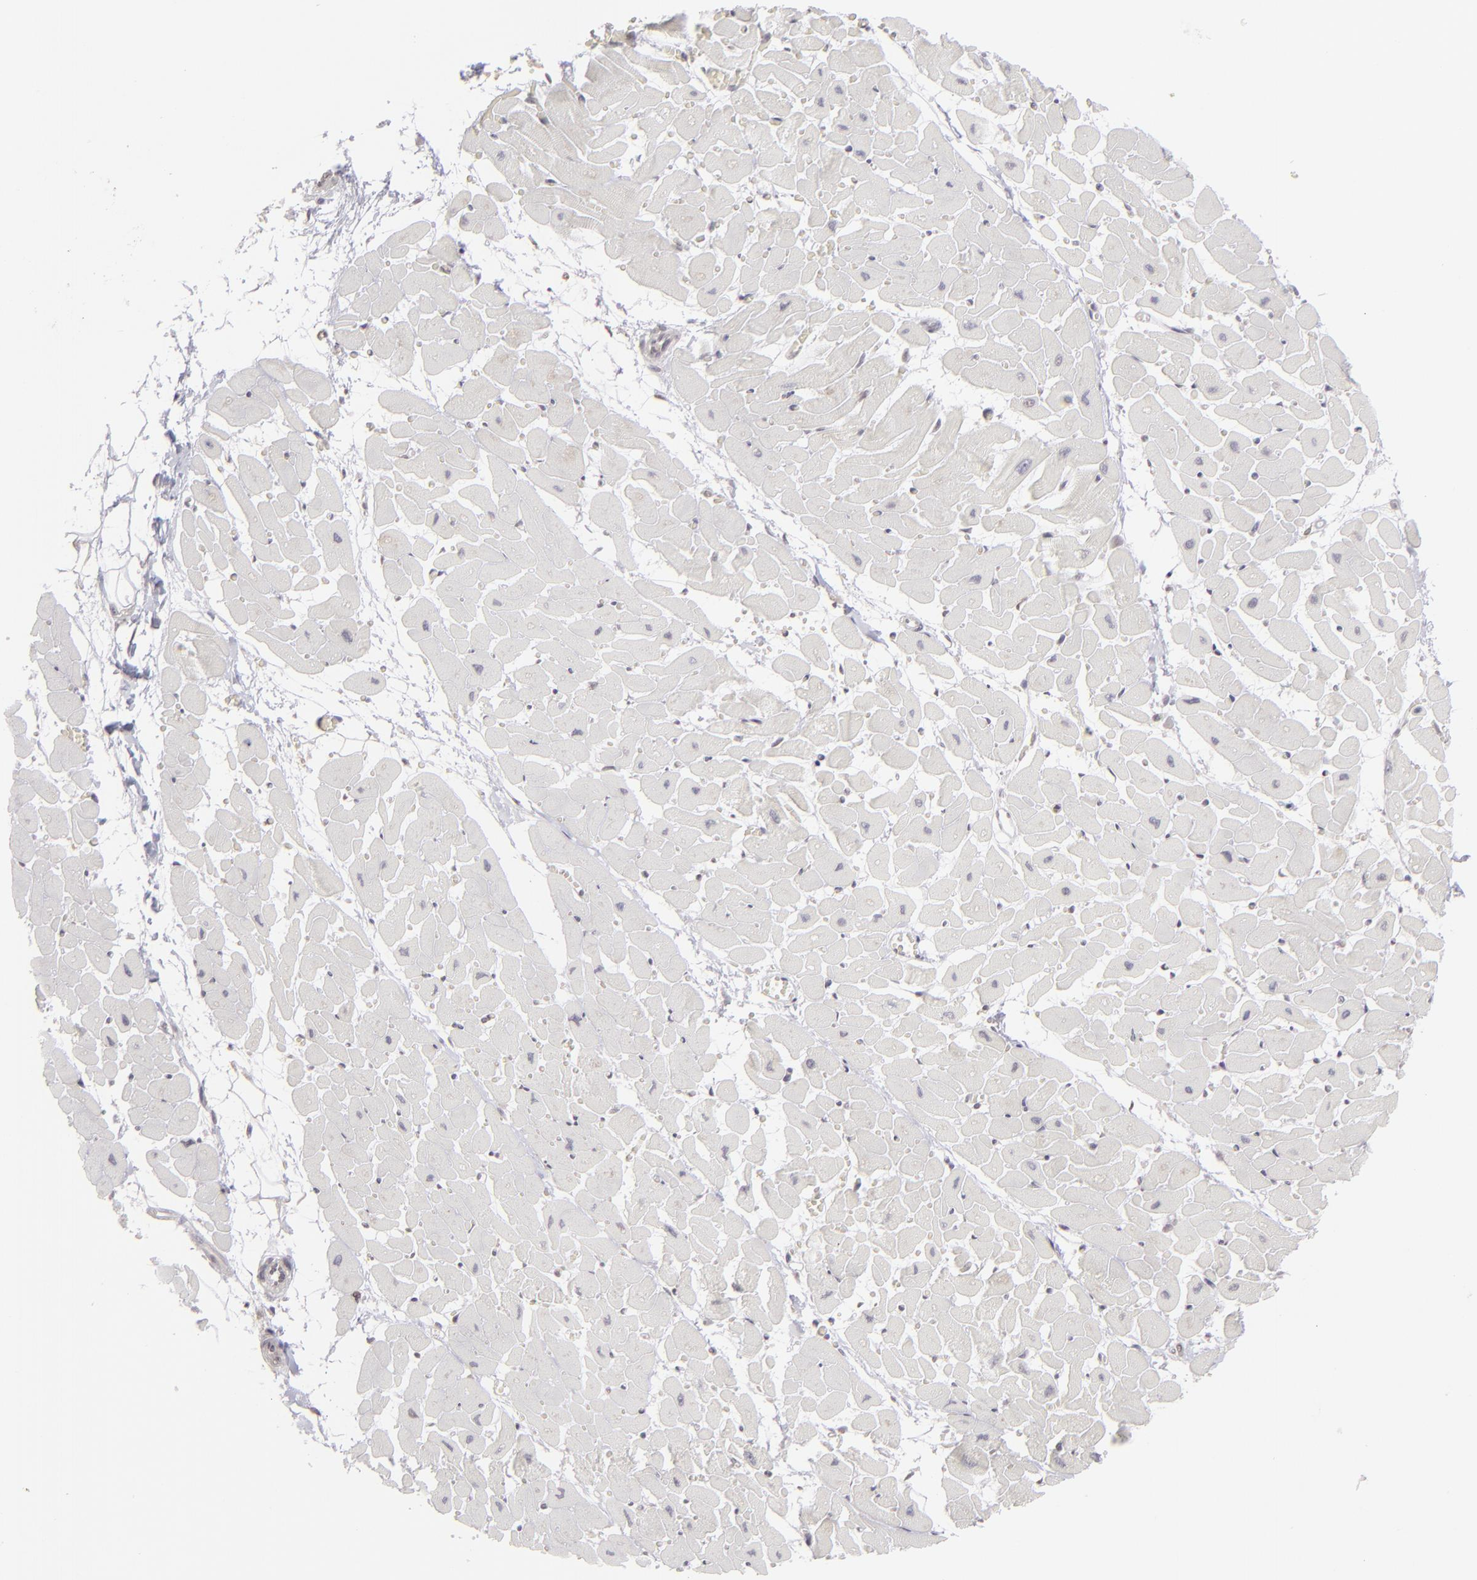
{"staining": {"intensity": "negative", "quantity": "none", "location": "none"}, "tissue": "heart muscle", "cell_type": "Cardiomyocytes", "image_type": "normal", "snomed": [{"axis": "morphology", "description": "Normal tissue, NOS"}, {"axis": "topography", "description": "Heart"}], "caption": "Immunohistochemistry of benign human heart muscle demonstrates no staining in cardiomyocytes.", "gene": "CLDN2", "patient": {"sex": "female", "age": 19}}